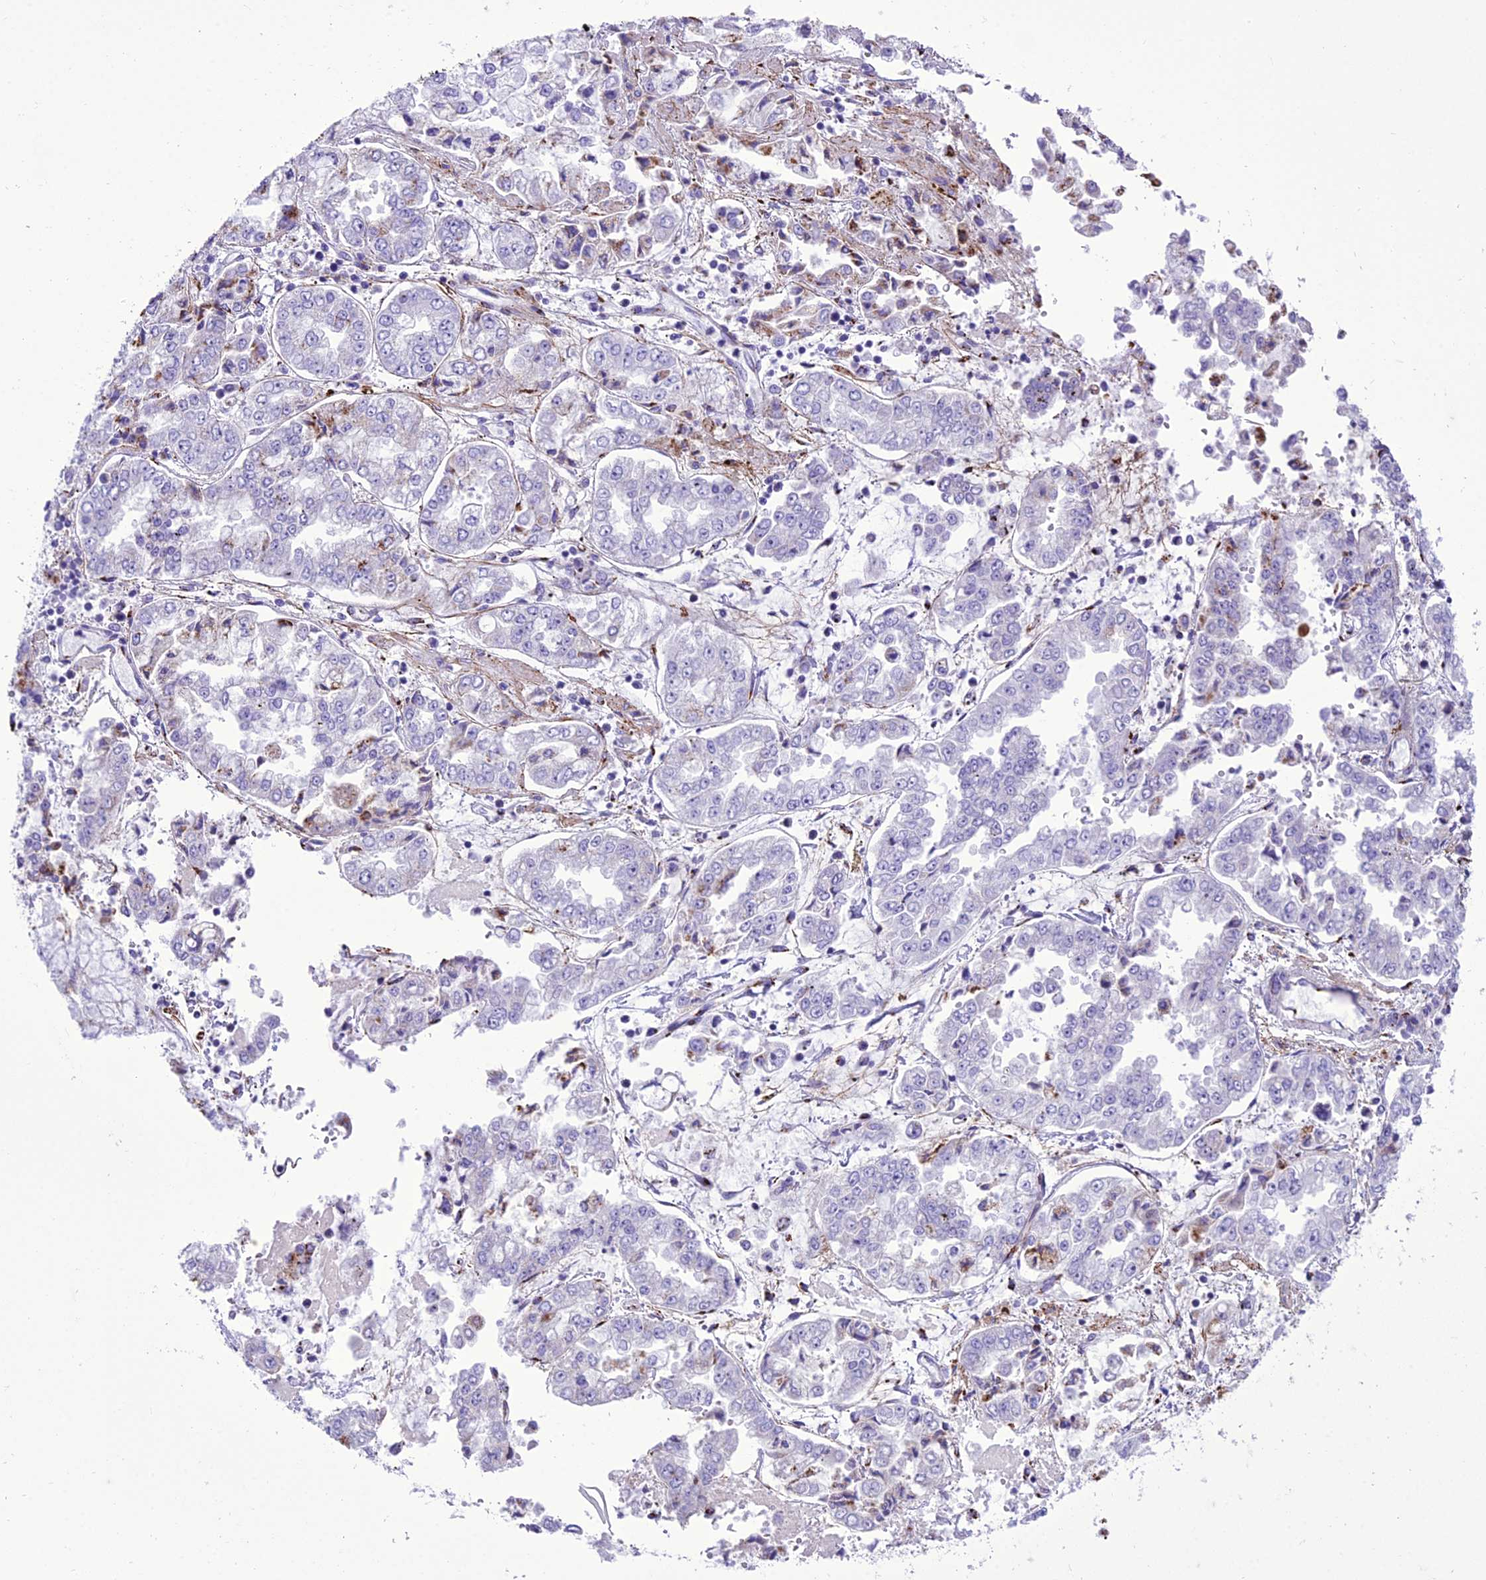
{"staining": {"intensity": "moderate", "quantity": "<25%", "location": "cytoplasmic/membranous"}, "tissue": "stomach cancer", "cell_type": "Tumor cells", "image_type": "cancer", "snomed": [{"axis": "morphology", "description": "Adenocarcinoma, NOS"}, {"axis": "topography", "description": "Stomach"}], "caption": "Protein expression analysis of human stomach cancer (adenocarcinoma) reveals moderate cytoplasmic/membranous staining in about <25% of tumor cells.", "gene": "GOLM2", "patient": {"sex": "male", "age": 76}}